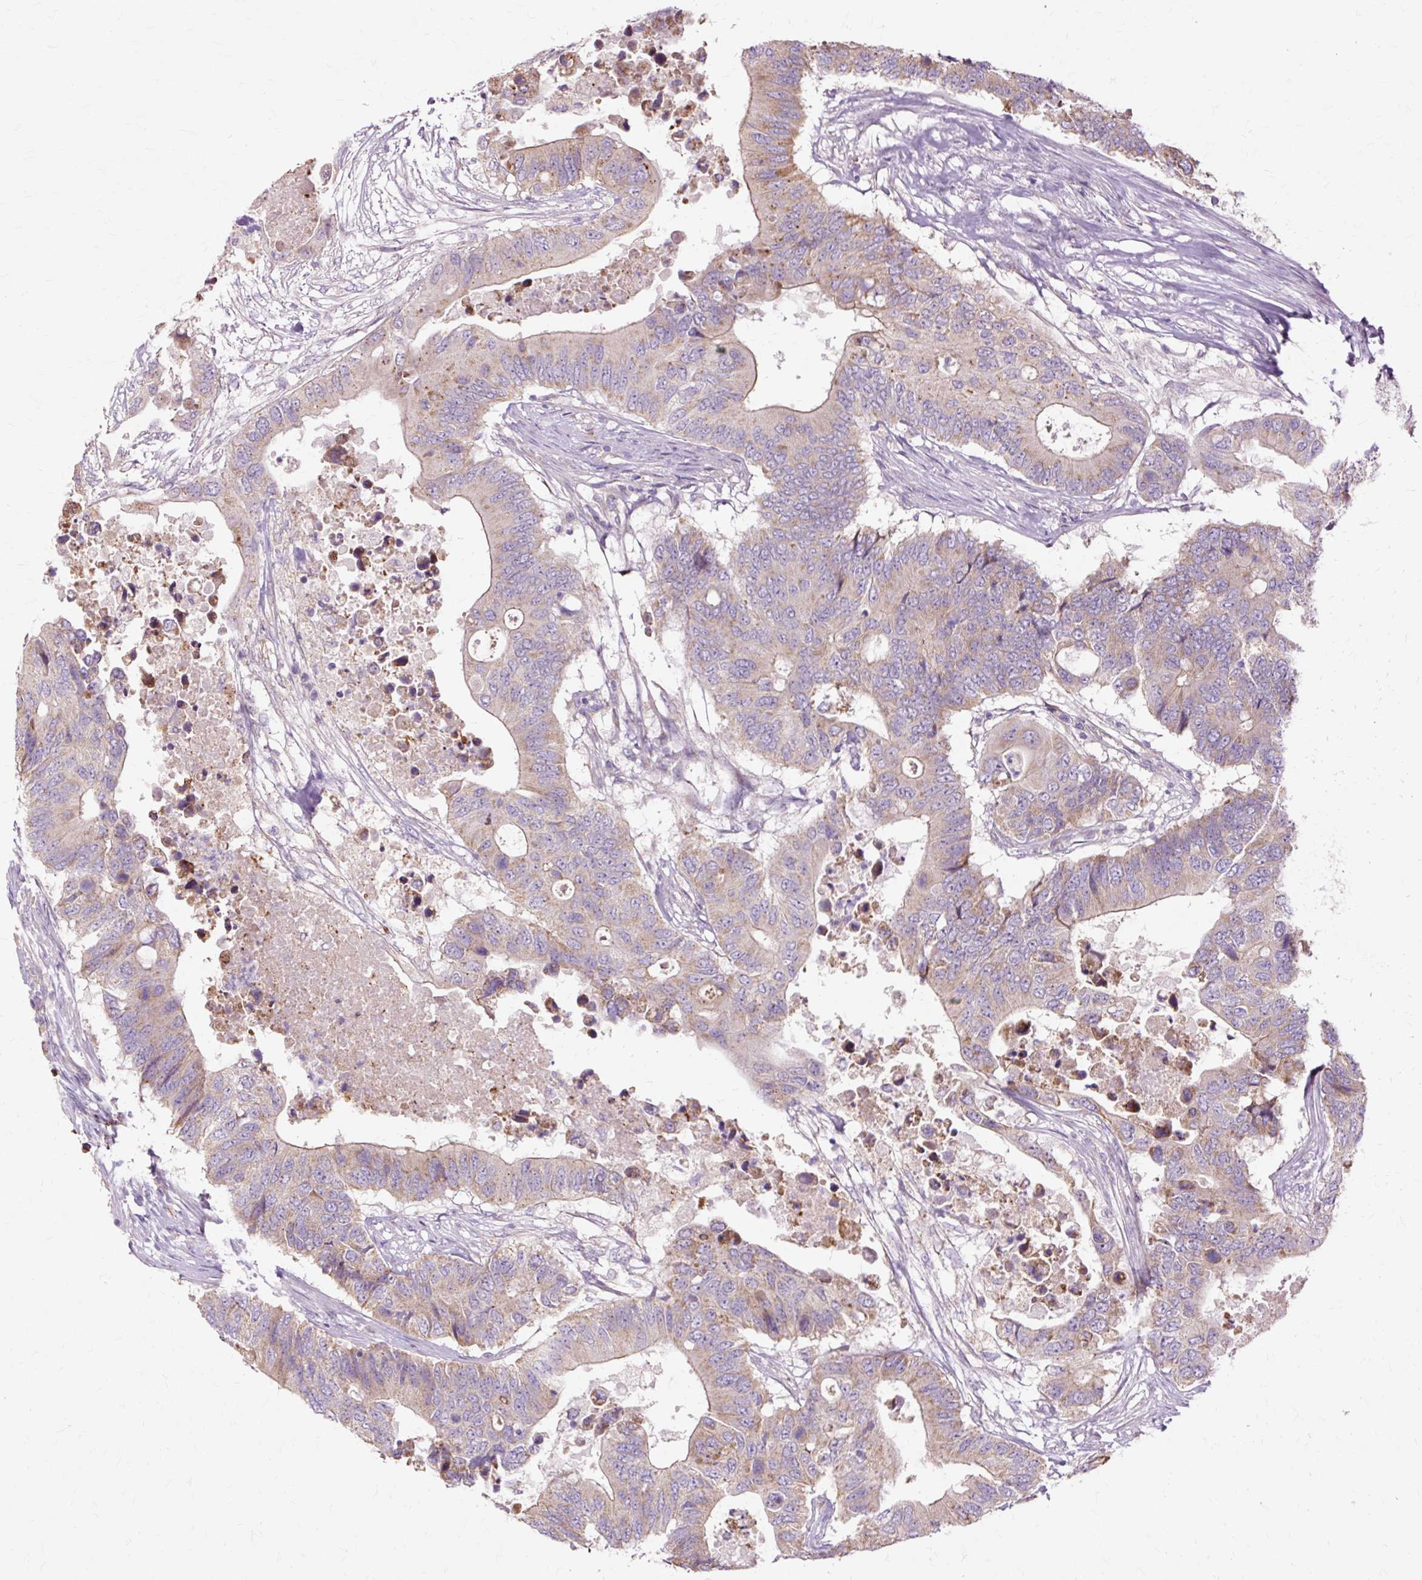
{"staining": {"intensity": "weak", "quantity": "25%-75%", "location": "cytoplasmic/membranous"}, "tissue": "colorectal cancer", "cell_type": "Tumor cells", "image_type": "cancer", "snomed": [{"axis": "morphology", "description": "Adenocarcinoma, NOS"}, {"axis": "topography", "description": "Colon"}], "caption": "Immunohistochemistry image of colorectal adenocarcinoma stained for a protein (brown), which shows low levels of weak cytoplasmic/membranous positivity in about 25%-75% of tumor cells.", "gene": "PDZD2", "patient": {"sex": "male", "age": 71}}